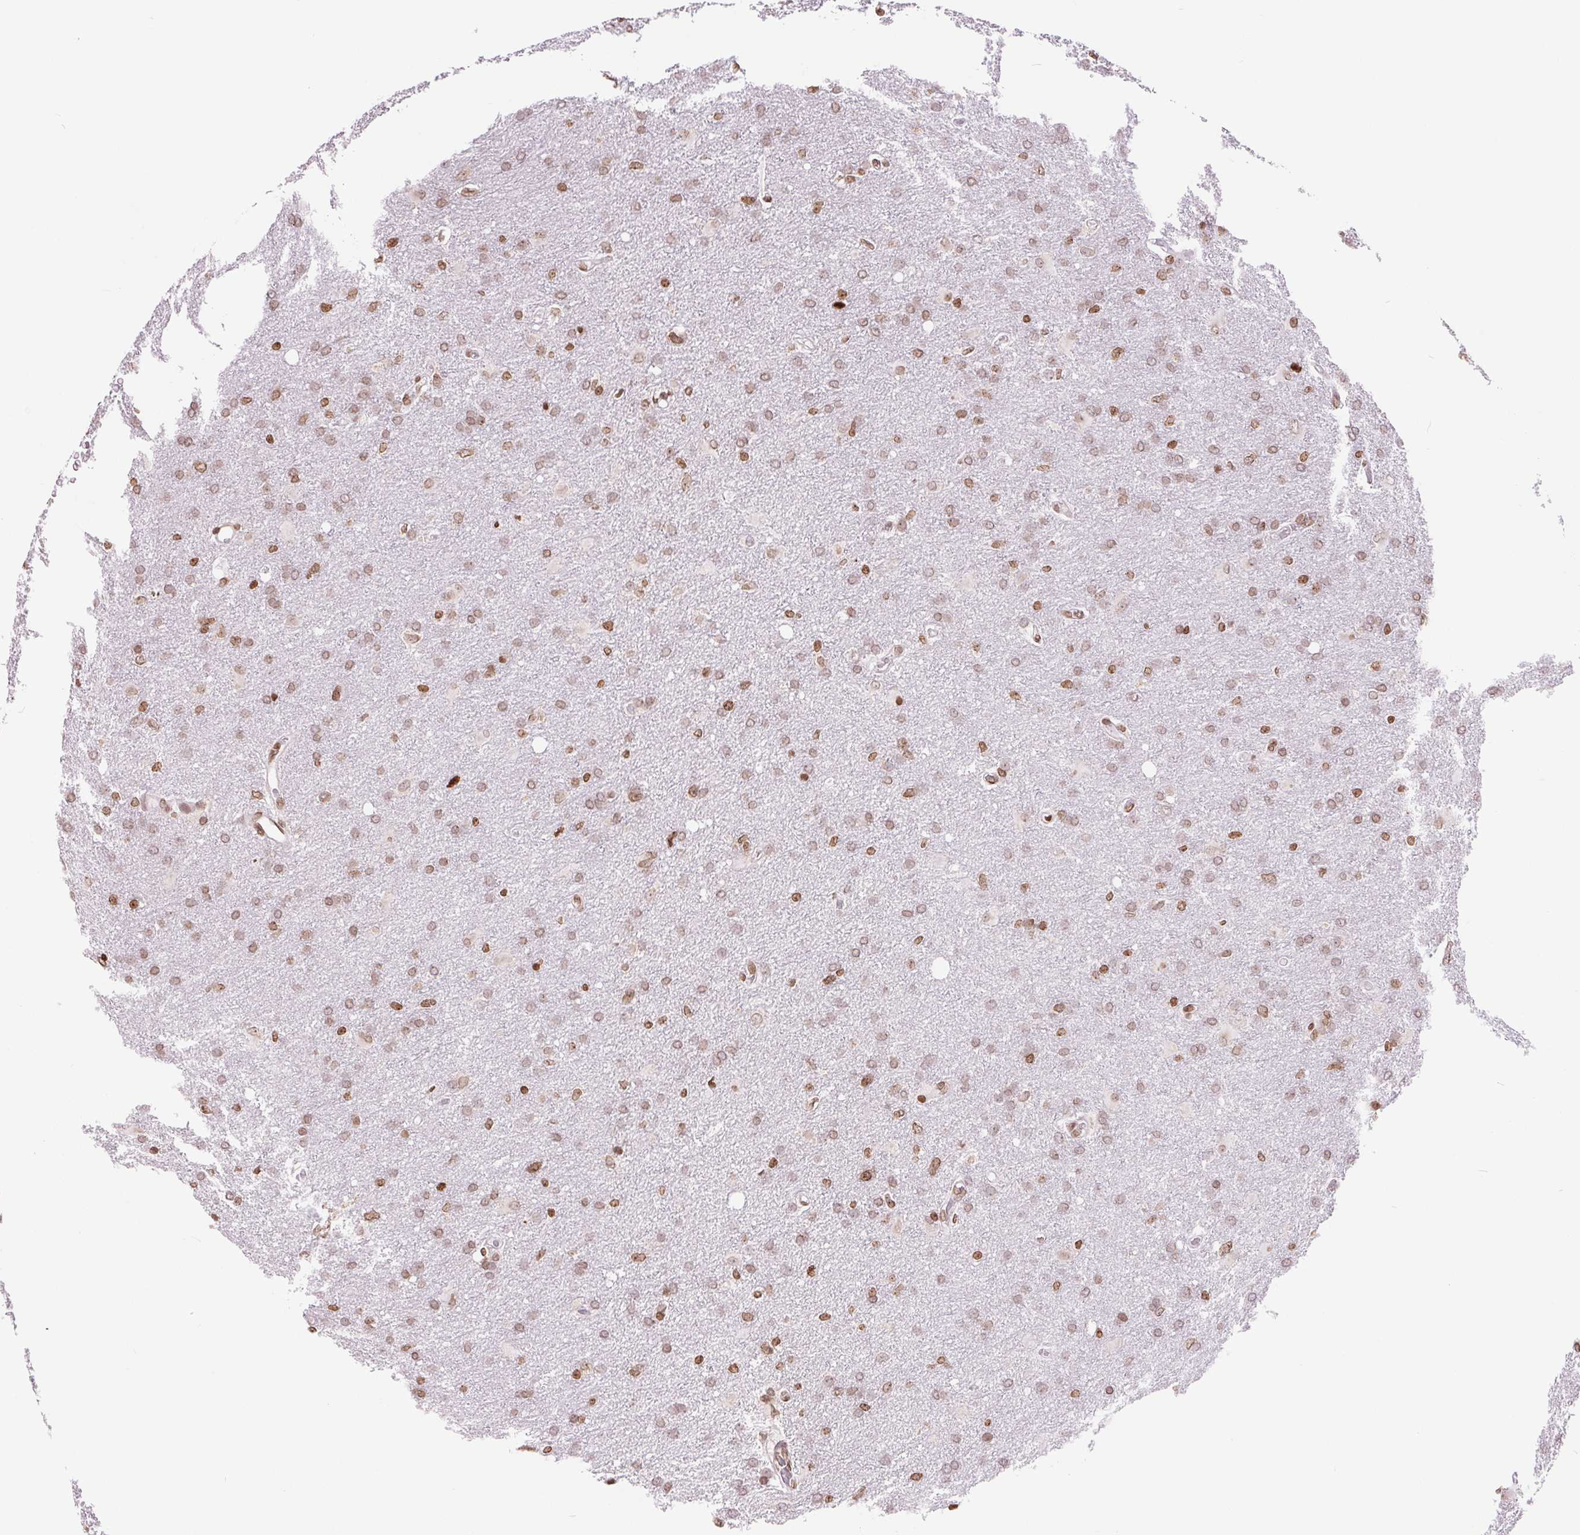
{"staining": {"intensity": "moderate", "quantity": ">75%", "location": "nuclear"}, "tissue": "glioma", "cell_type": "Tumor cells", "image_type": "cancer", "snomed": [{"axis": "morphology", "description": "Glioma, malignant, High grade"}, {"axis": "topography", "description": "Brain"}], "caption": "This micrograph shows immunohistochemistry (IHC) staining of human malignant glioma (high-grade), with medium moderate nuclear staining in approximately >75% of tumor cells.", "gene": "SMIM12", "patient": {"sex": "male", "age": 53}}